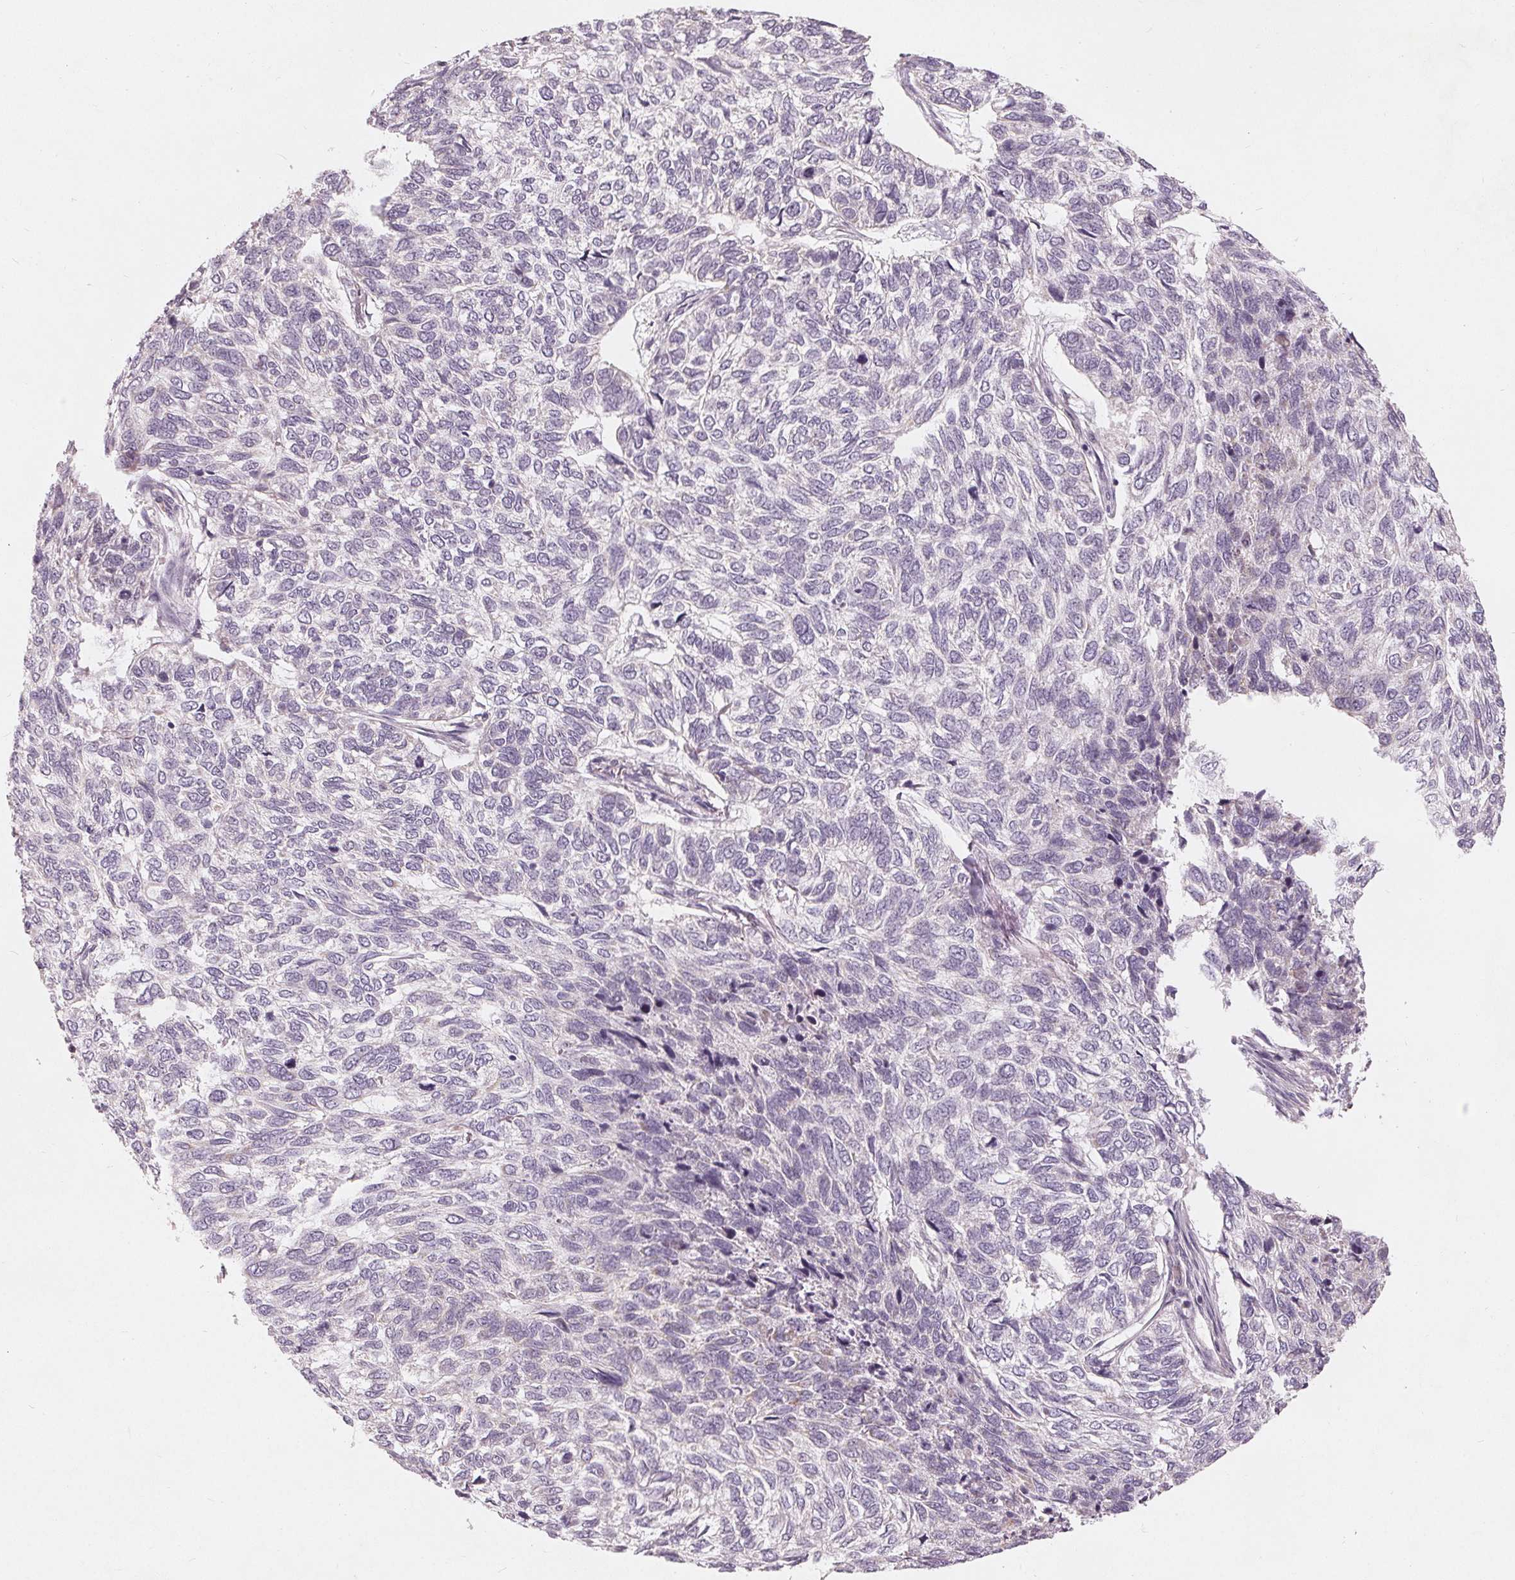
{"staining": {"intensity": "negative", "quantity": "none", "location": "none"}, "tissue": "skin cancer", "cell_type": "Tumor cells", "image_type": "cancer", "snomed": [{"axis": "morphology", "description": "Basal cell carcinoma"}, {"axis": "topography", "description": "Skin"}], "caption": "This is an immunohistochemistry histopathology image of basal cell carcinoma (skin). There is no positivity in tumor cells.", "gene": "TRIM60", "patient": {"sex": "female", "age": 65}}